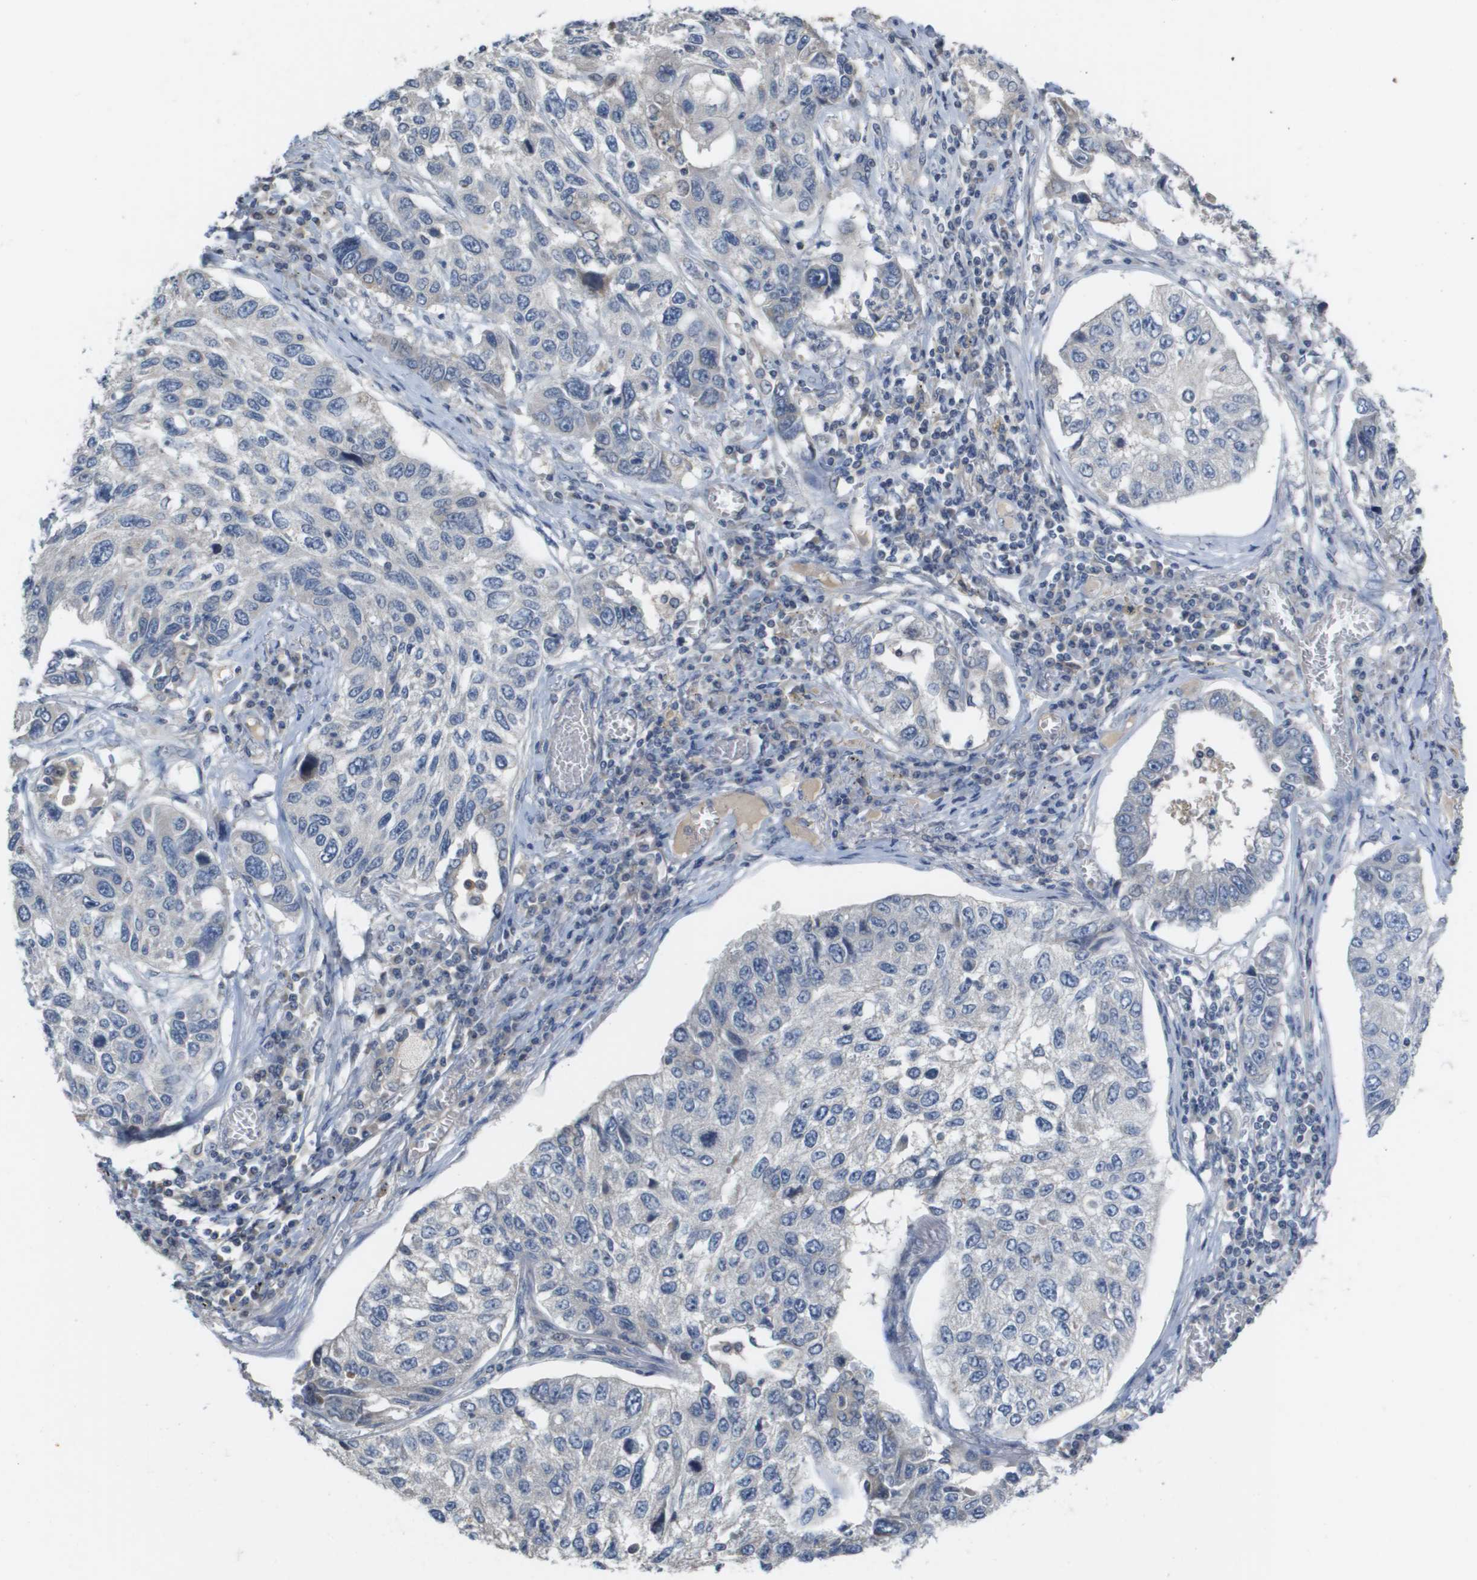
{"staining": {"intensity": "negative", "quantity": "none", "location": "none"}, "tissue": "lung cancer", "cell_type": "Tumor cells", "image_type": "cancer", "snomed": [{"axis": "morphology", "description": "Squamous cell carcinoma, NOS"}, {"axis": "topography", "description": "Lung"}], "caption": "Immunohistochemical staining of human lung cancer shows no significant staining in tumor cells. The staining is performed using DAB (3,3'-diaminobenzidine) brown chromogen with nuclei counter-stained in using hematoxylin.", "gene": "CAPN11", "patient": {"sex": "male", "age": 71}}